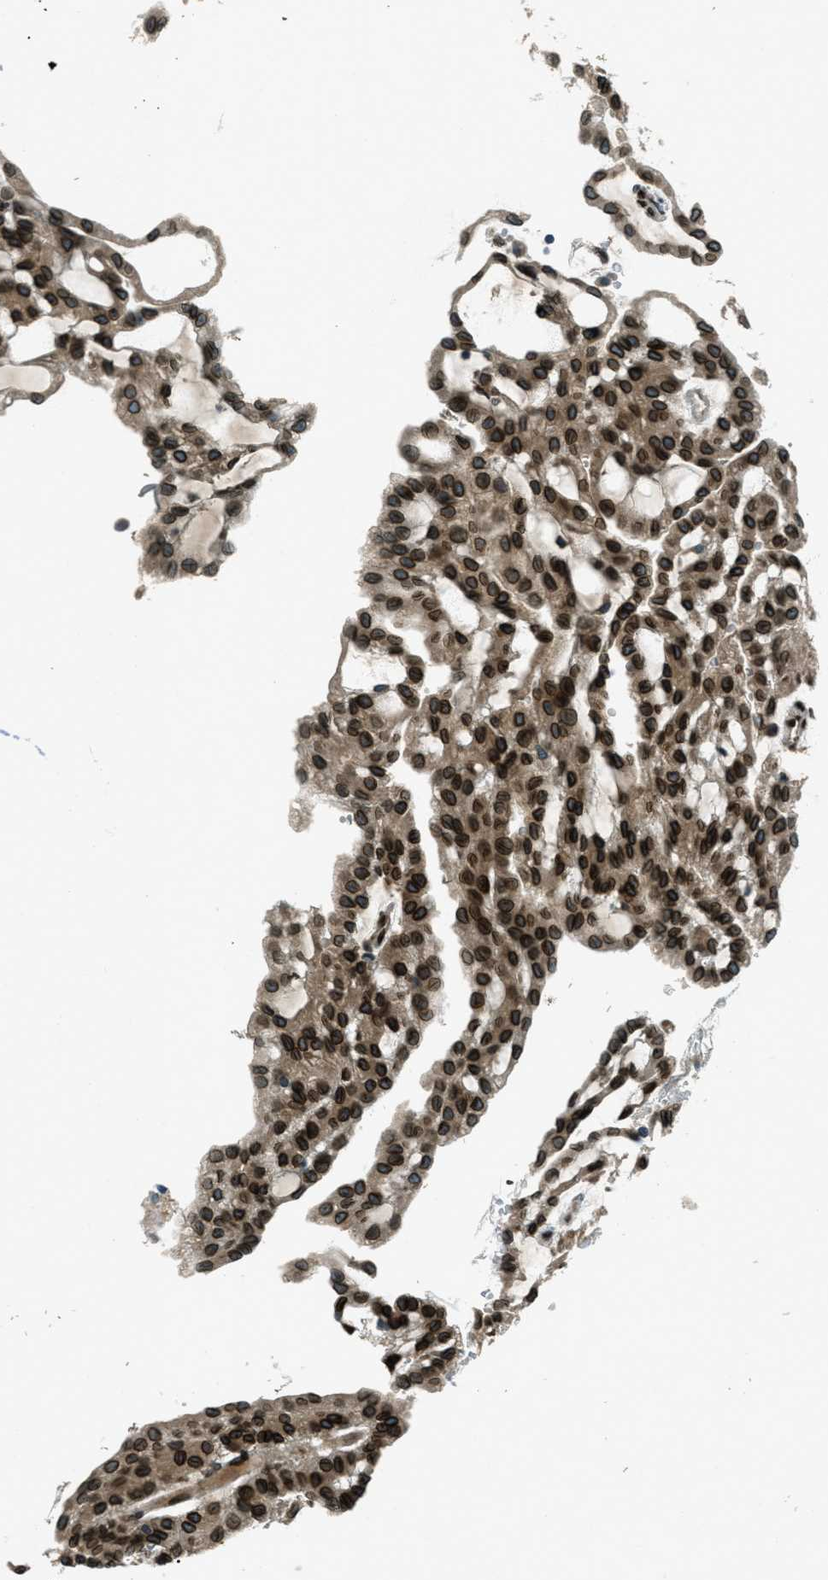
{"staining": {"intensity": "strong", "quantity": ">75%", "location": "cytoplasmic/membranous,nuclear"}, "tissue": "renal cancer", "cell_type": "Tumor cells", "image_type": "cancer", "snomed": [{"axis": "morphology", "description": "Adenocarcinoma, NOS"}, {"axis": "topography", "description": "Kidney"}], "caption": "A photomicrograph of human renal adenocarcinoma stained for a protein displays strong cytoplasmic/membranous and nuclear brown staining in tumor cells. (brown staining indicates protein expression, while blue staining denotes nuclei).", "gene": "LEMD2", "patient": {"sex": "male", "age": 63}}